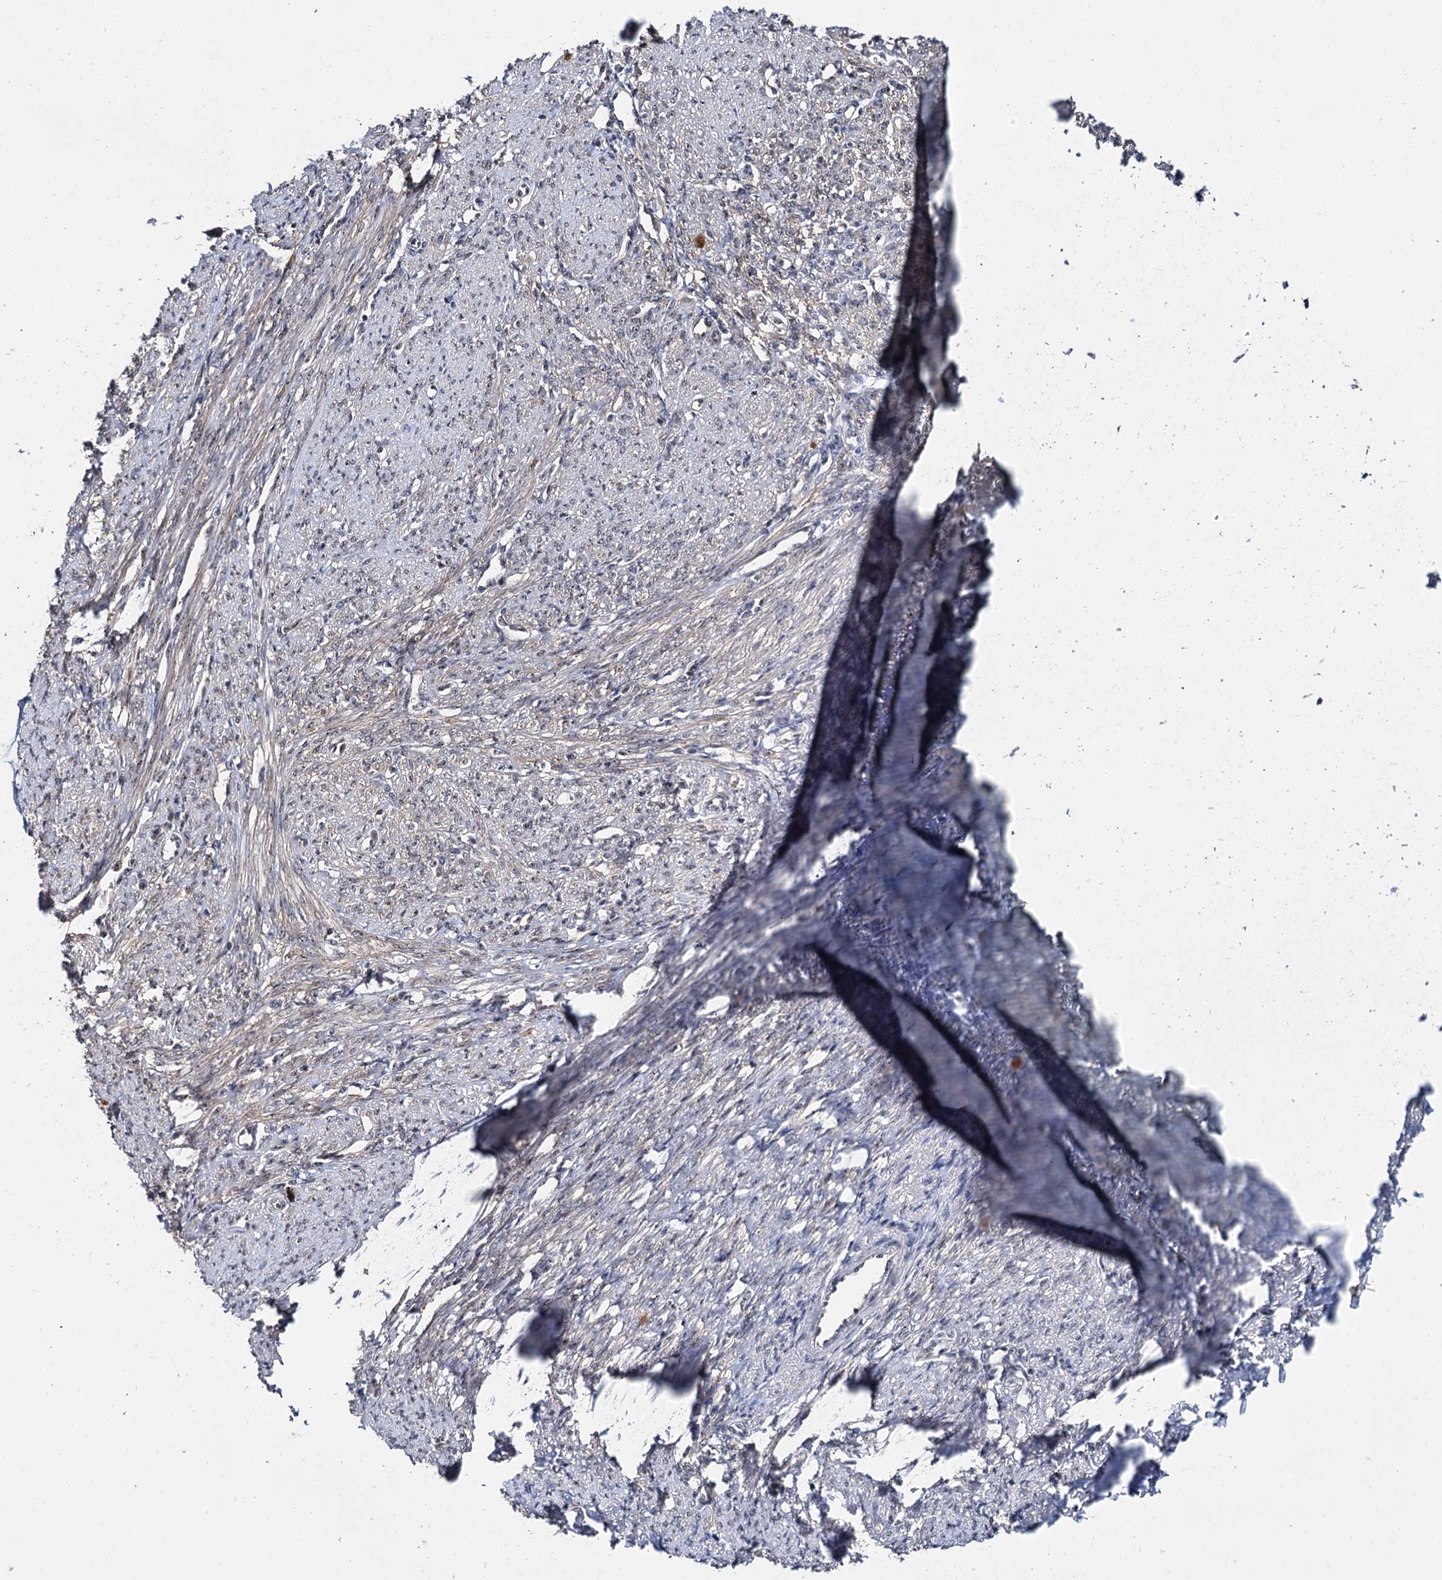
{"staining": {"intensity": "weak", "quantity": "25%-75%", "location": "cytoplasmic/membranous,nuclear"}, "tissue": "smooth muscle", "cell_type": "Smooth muscle cells", "image_type": "normal", "snomed": [{"axis": "morphology", "description": "Normal tissue, NOS"}, {"axis": "topography", "description": "Smooth muscle"}, {"axis": "topography", "description": "Uterus"}], "caption": "Immunohistochemistry staining of benign smooth muscle, which reveals low levels of weak cytoplasmic/membranous,nuclear expression in about 25%-75% of smooth muscle cells indicating weak cytoplasmic/membranous,nuclear protein expression. The staining was performed using DAB (brown) for protein detection and nuclei were counterstained in hematoxylin (blue).", "gene": "SUPT20H", "patient": {"sex": "female", "age": 59}}